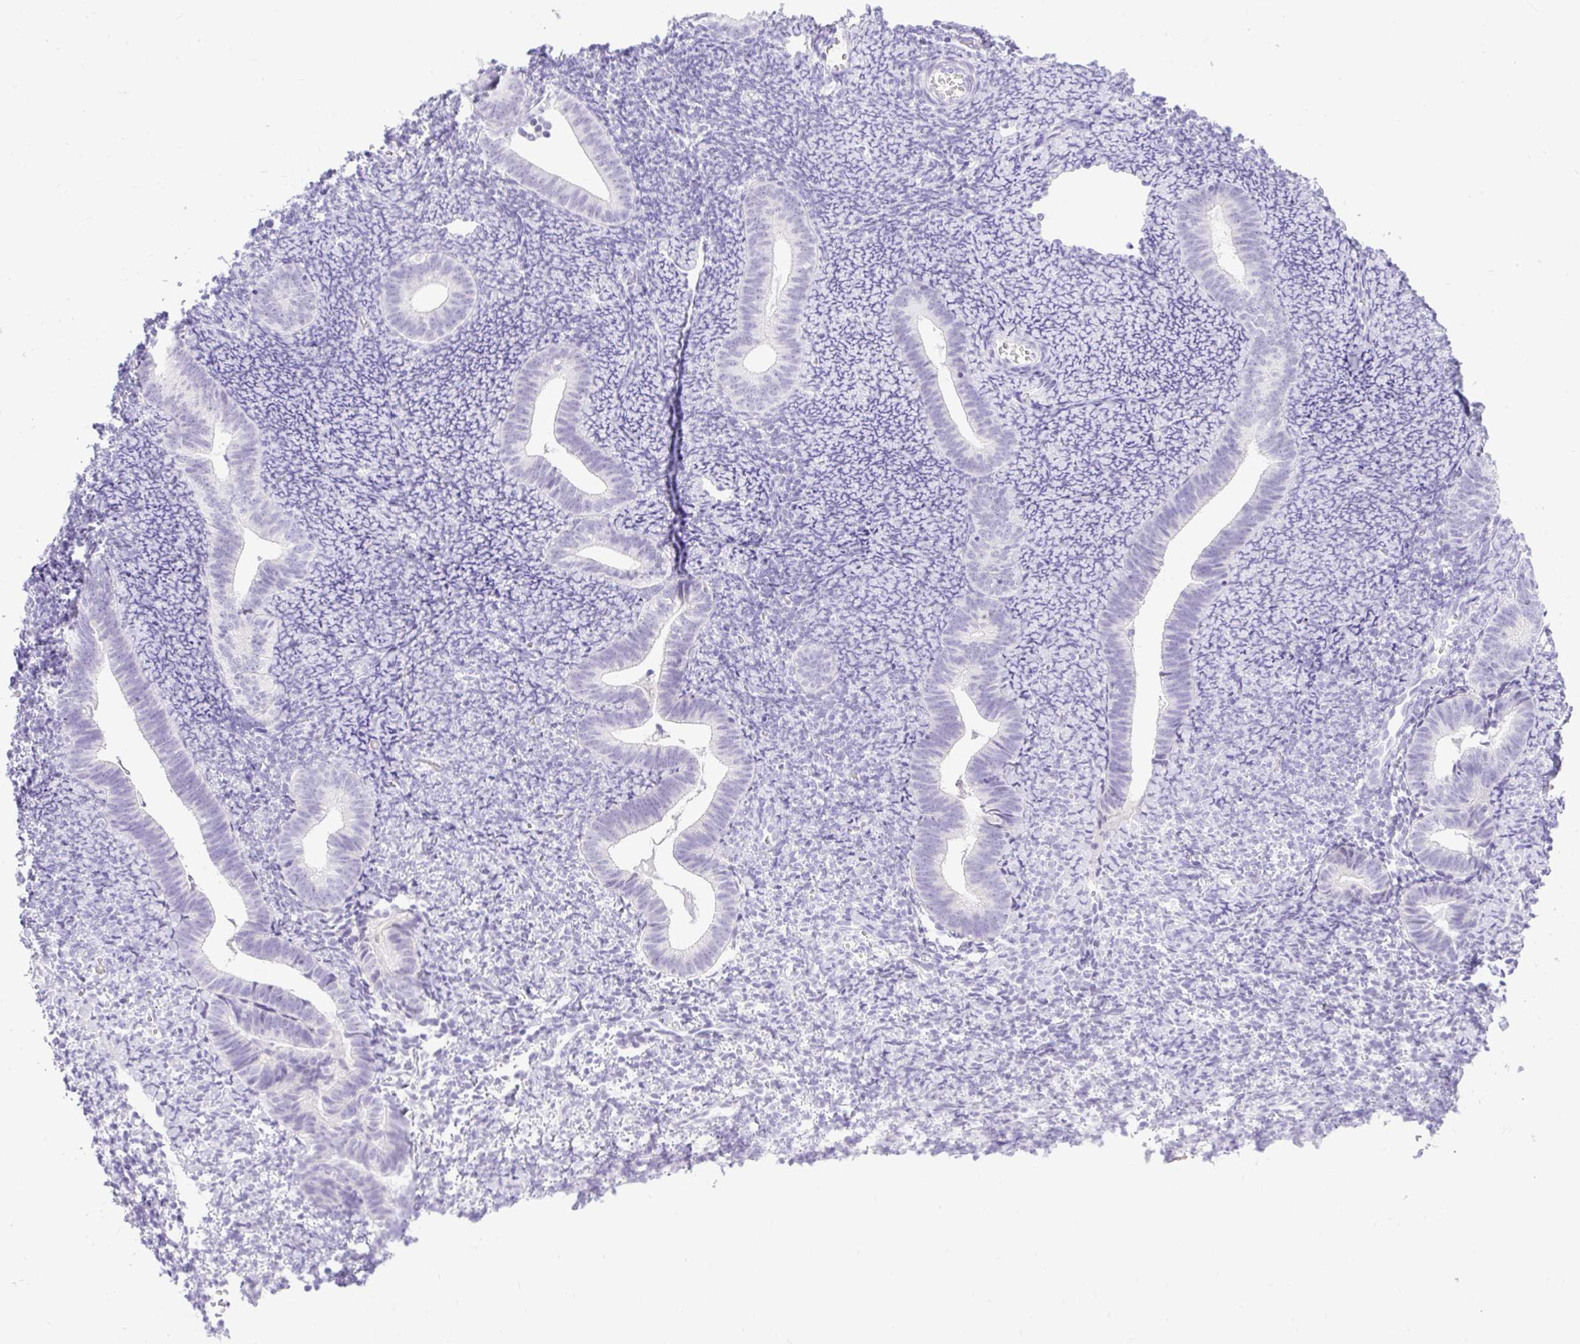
{"staining": {"intensity": "negative", "quantity": "none", "location": "none"}, "tissue": "endometrium", "cell_type": "Cells in endometrial stroma", "image_type": "normal", "snomed": [{"axis": "morphology", "description": "Normal tissue, NOS"}, {"axis": "topography", "description": "Endometrium"}], "caption": "Unremarkable endometrium was stained to show a protein in brown. There is no significant staining in cells in endometrial stroma. (Immunohistochemistry, brightfield microscopy, high magnification).", "gene": "SLC25A40", "patient": {"sex": "female", "age": 39}}